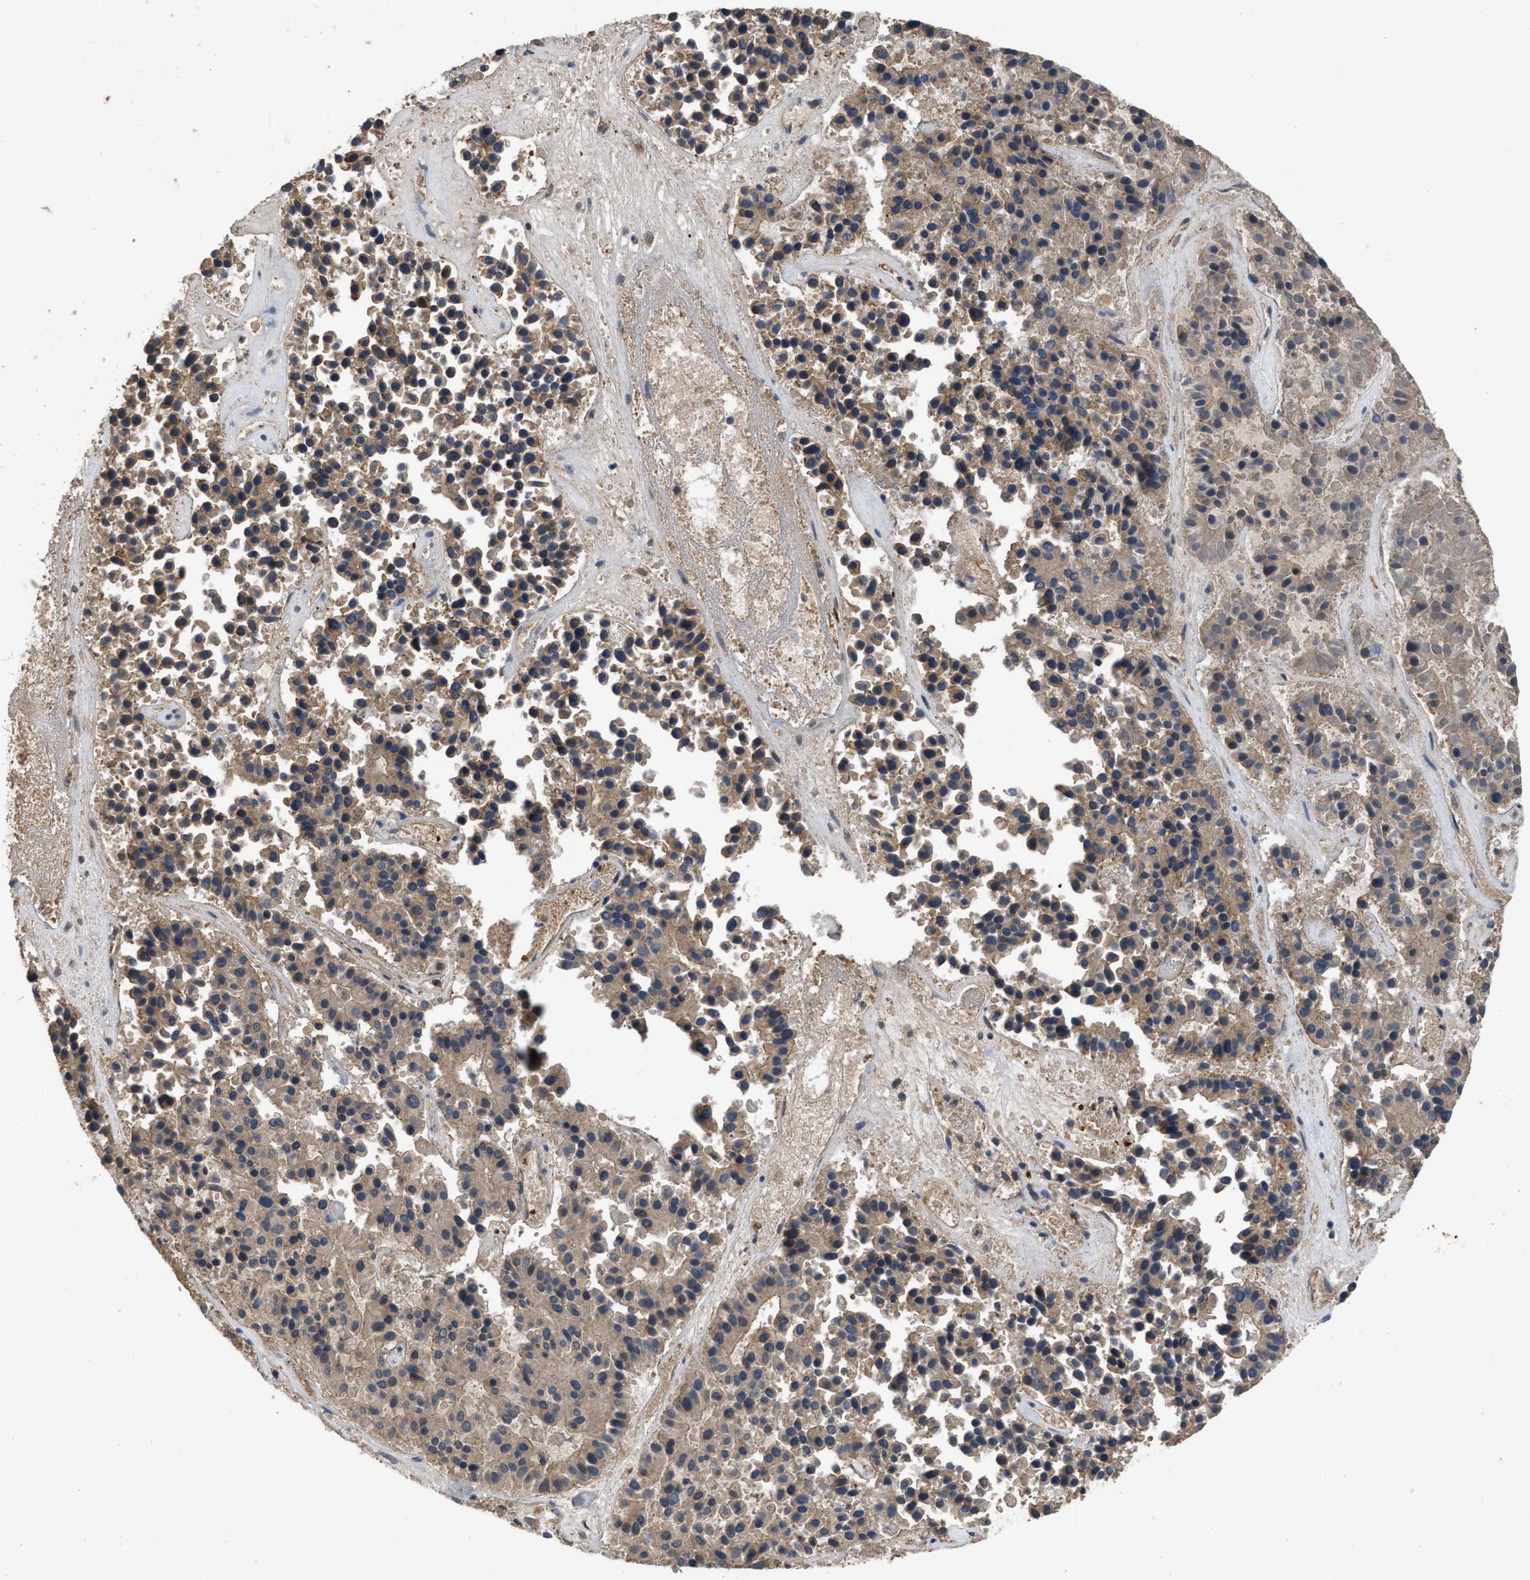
{"staining": {"intensity": "moderate", "quantity": ">75%", "location": "cytoplasmic/membranous"}, "tissue": "pancreatic cancer", "cell_type": "Tumor cells", "image_type": "cancer", "snomed": [{"axis": "morphology", "description": "Adenocarcinoma, NOS"}, {"axis": "topography", "description": "Pancreas"}], "caption": "A high-resolution micrograph shows IHC staining of pancreatic cancer, which exhibits moderate cytoplasmic/membranous expression in about >75% of tumor cells. (brown staining indicates protein expression, while blue staining denotes nuclei).", "gene": "UTRN", "patient": {"sex": "male", "age": 50}}